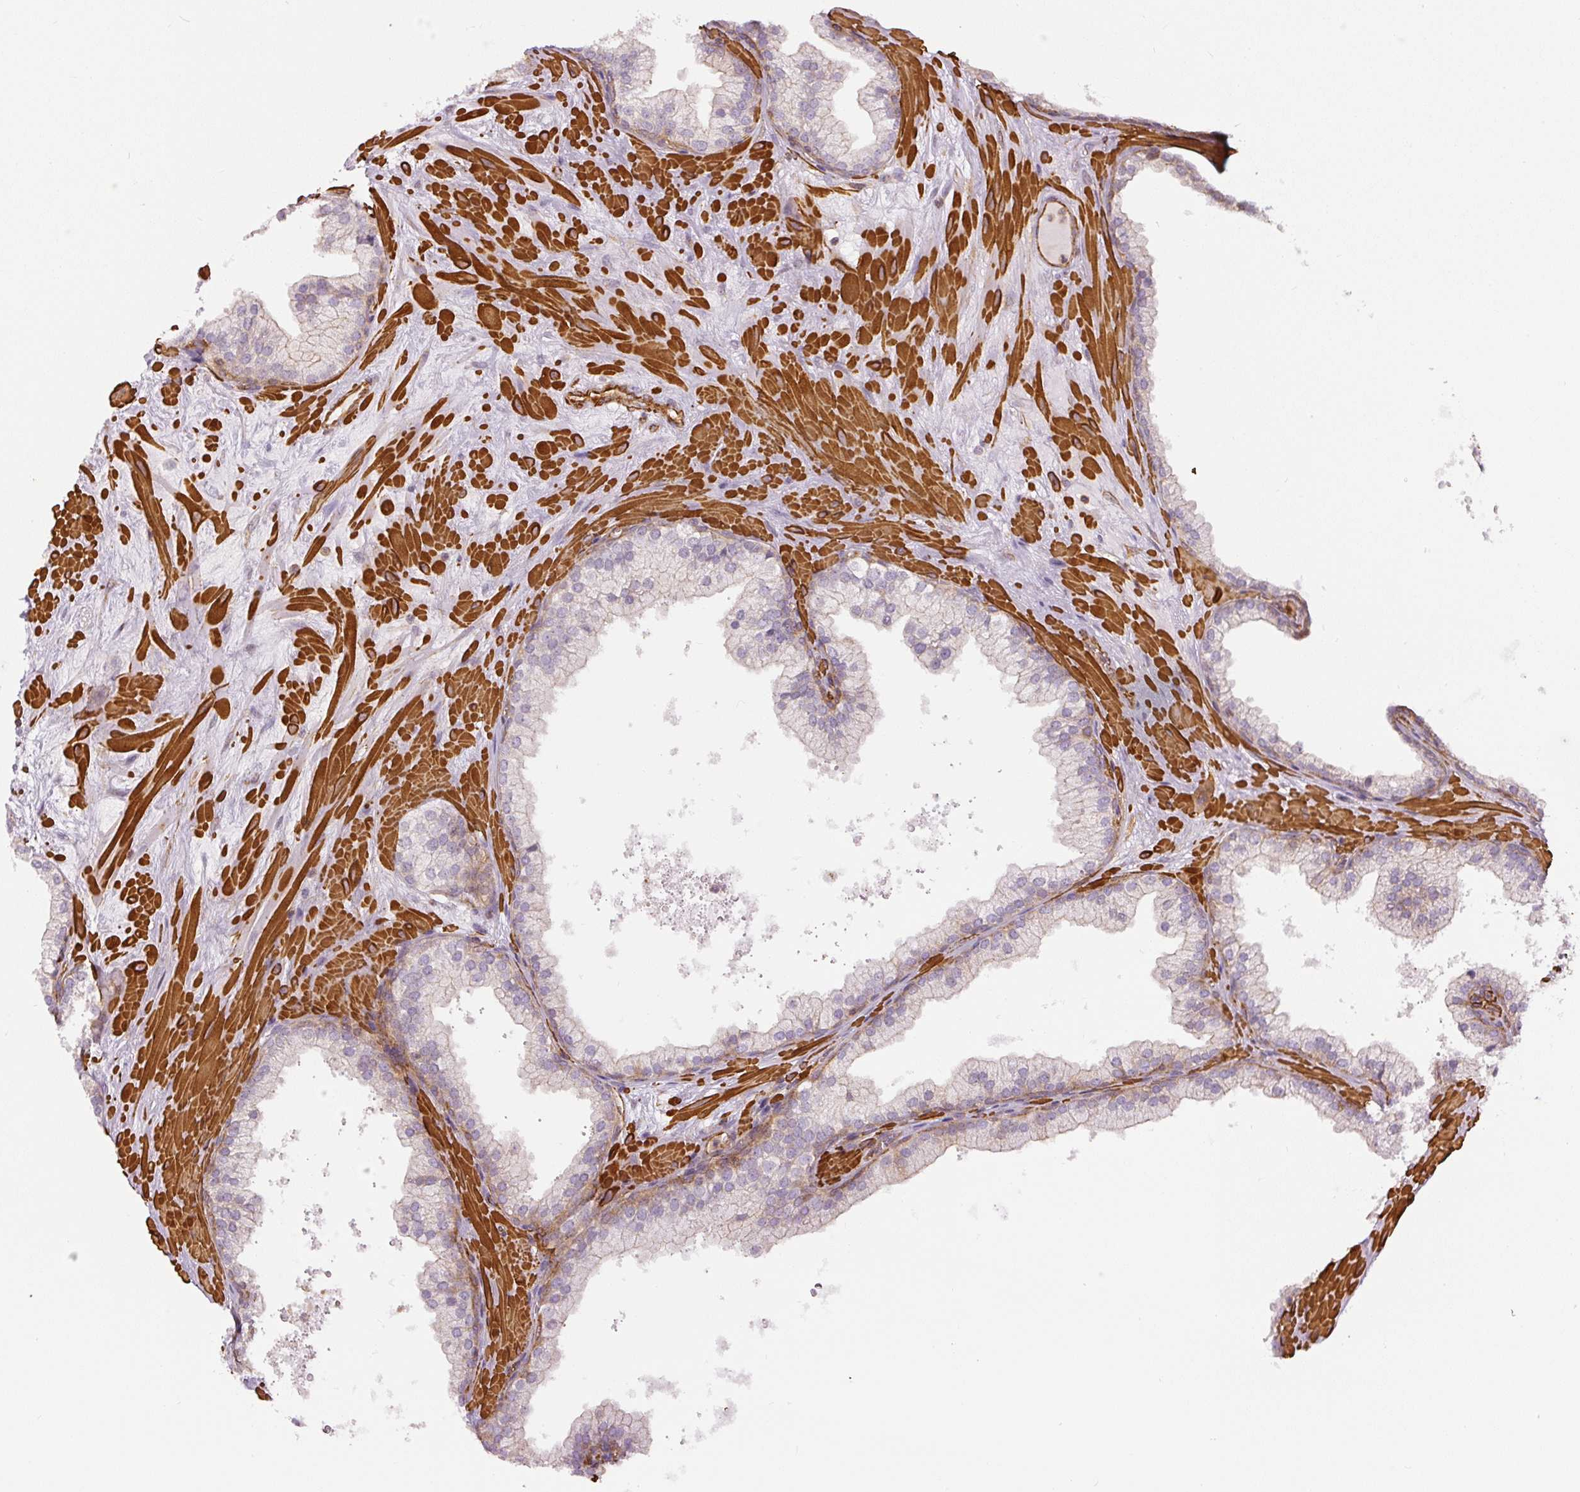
{"staining": {"intensity": "moderate", "quantity": "<25%", "location": "cytoplasmic/membranous"}, "tissue": "prostate", "cell_type": "Glandular cells", "image_type": "normal", "snomed": [{"axis": "morphology", "description": "Normal tissue, NOS"}, {"axis": "topography", "description": "Prostate"}, {"axis": "topography", "description": "Peripheral nerve tissue"}], "caption": "Protein analysis of unremarkable prostate exhibits moderate cytoplasmic/membranous positivity in approximately <25% of glandular cells. The protein of interest is stained brown, and the nuclei are stained in blue (DAB (3,3'-diaminobenzidine) IHC with brightfield microscopy, high magnification).", "gene": "MYL12A", "patient": {"sex": "male", "age": 61}}